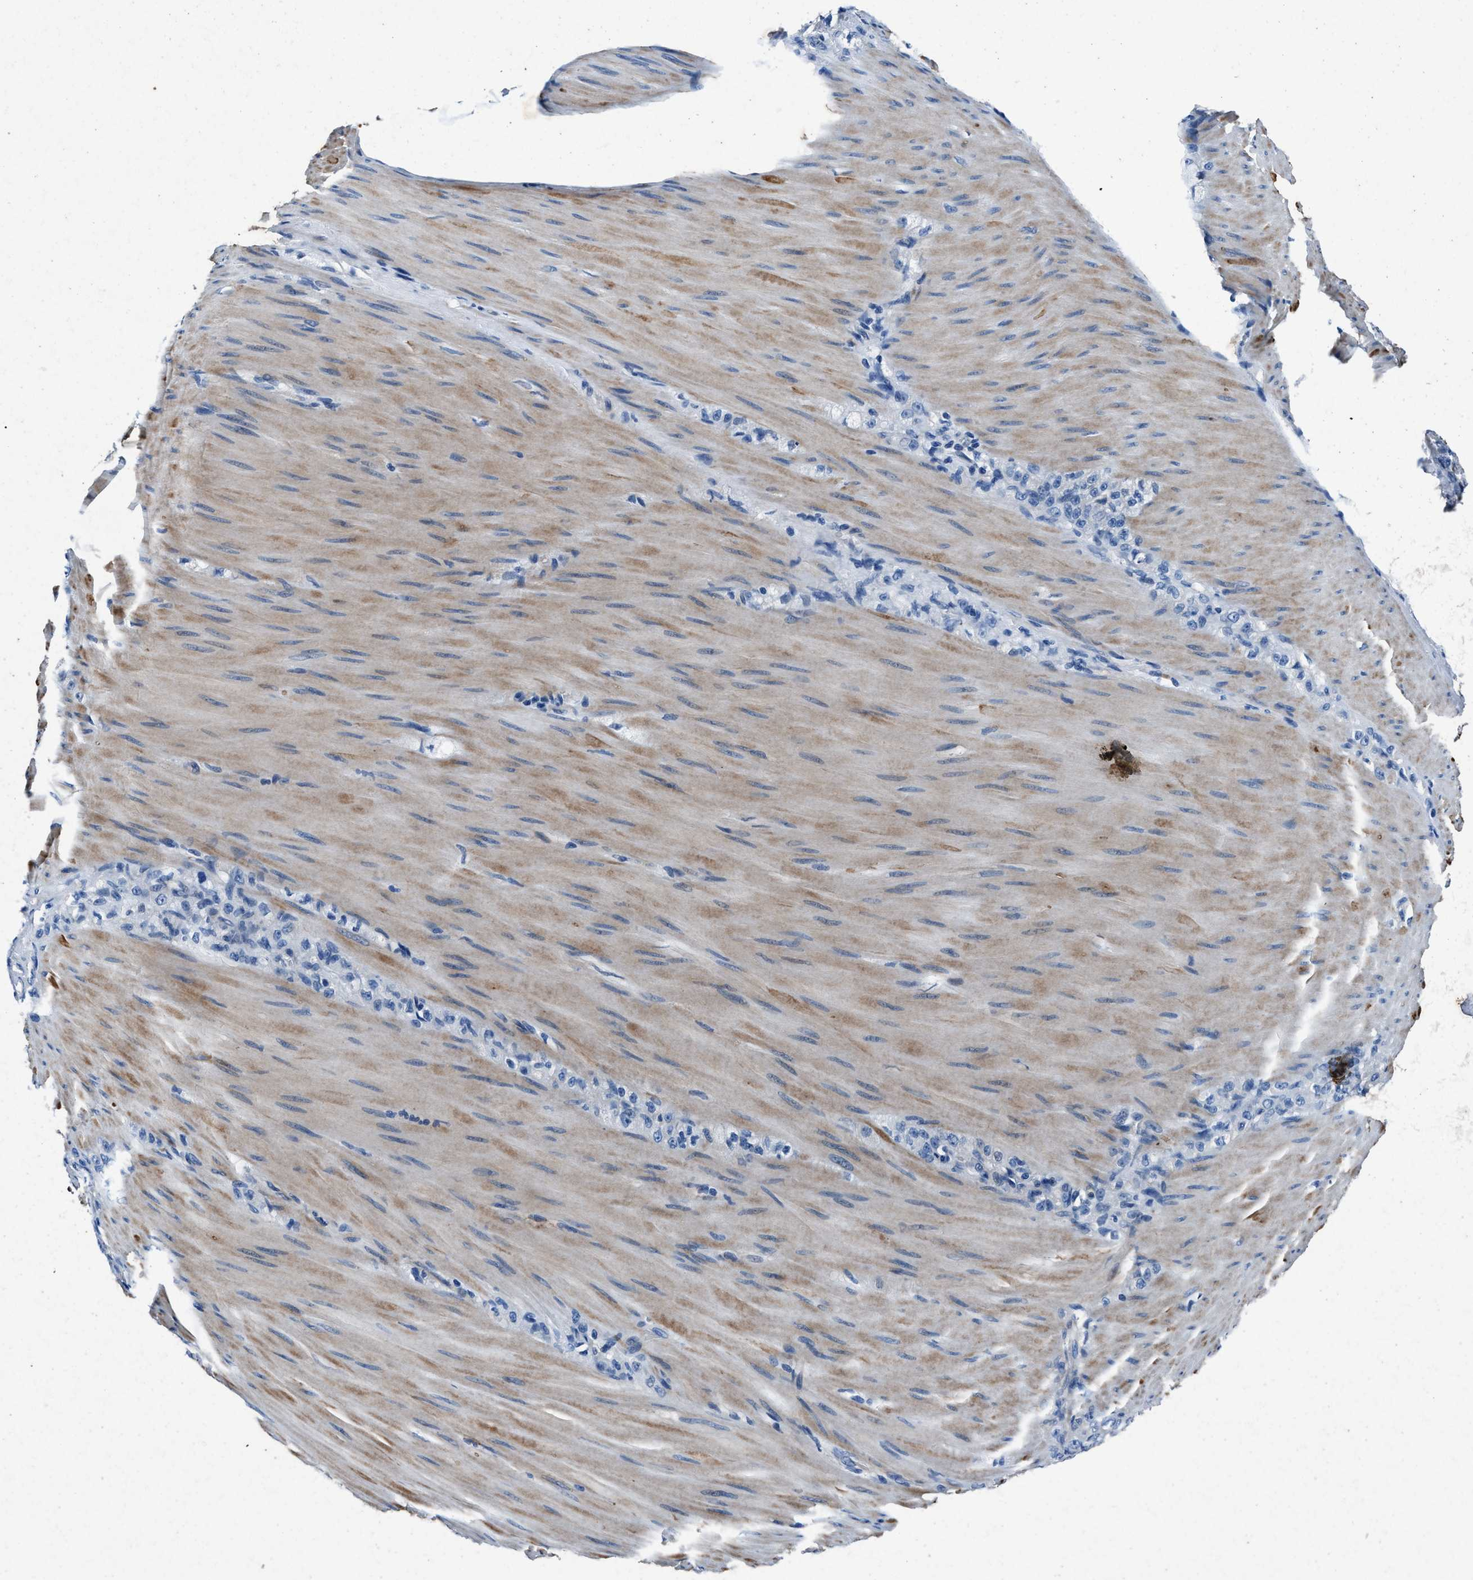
{"staining": {"intensity": "negative", "quantity": "none", "location": "none"}, "tissue": "stomach cancer", "cell_type": "Tumor cells", "image_type": "cancer", "snomed": [{"axis": "morphology", "description": "Normal tissue, NOS"}, {"axis": "morphology", "description": "Adenocarcinoma, NOS"}, {"axis": "topography", "description": "Stomach"}], "caption": "High magnification brightfield microscopy of stomach adenocarcinoma stained with DAB (brown) and counterstained with hematoxylin (blue): tumor cells show no significant expression.", "gene": "NACAD", "patient": {"sex": "male", "age": 82}}